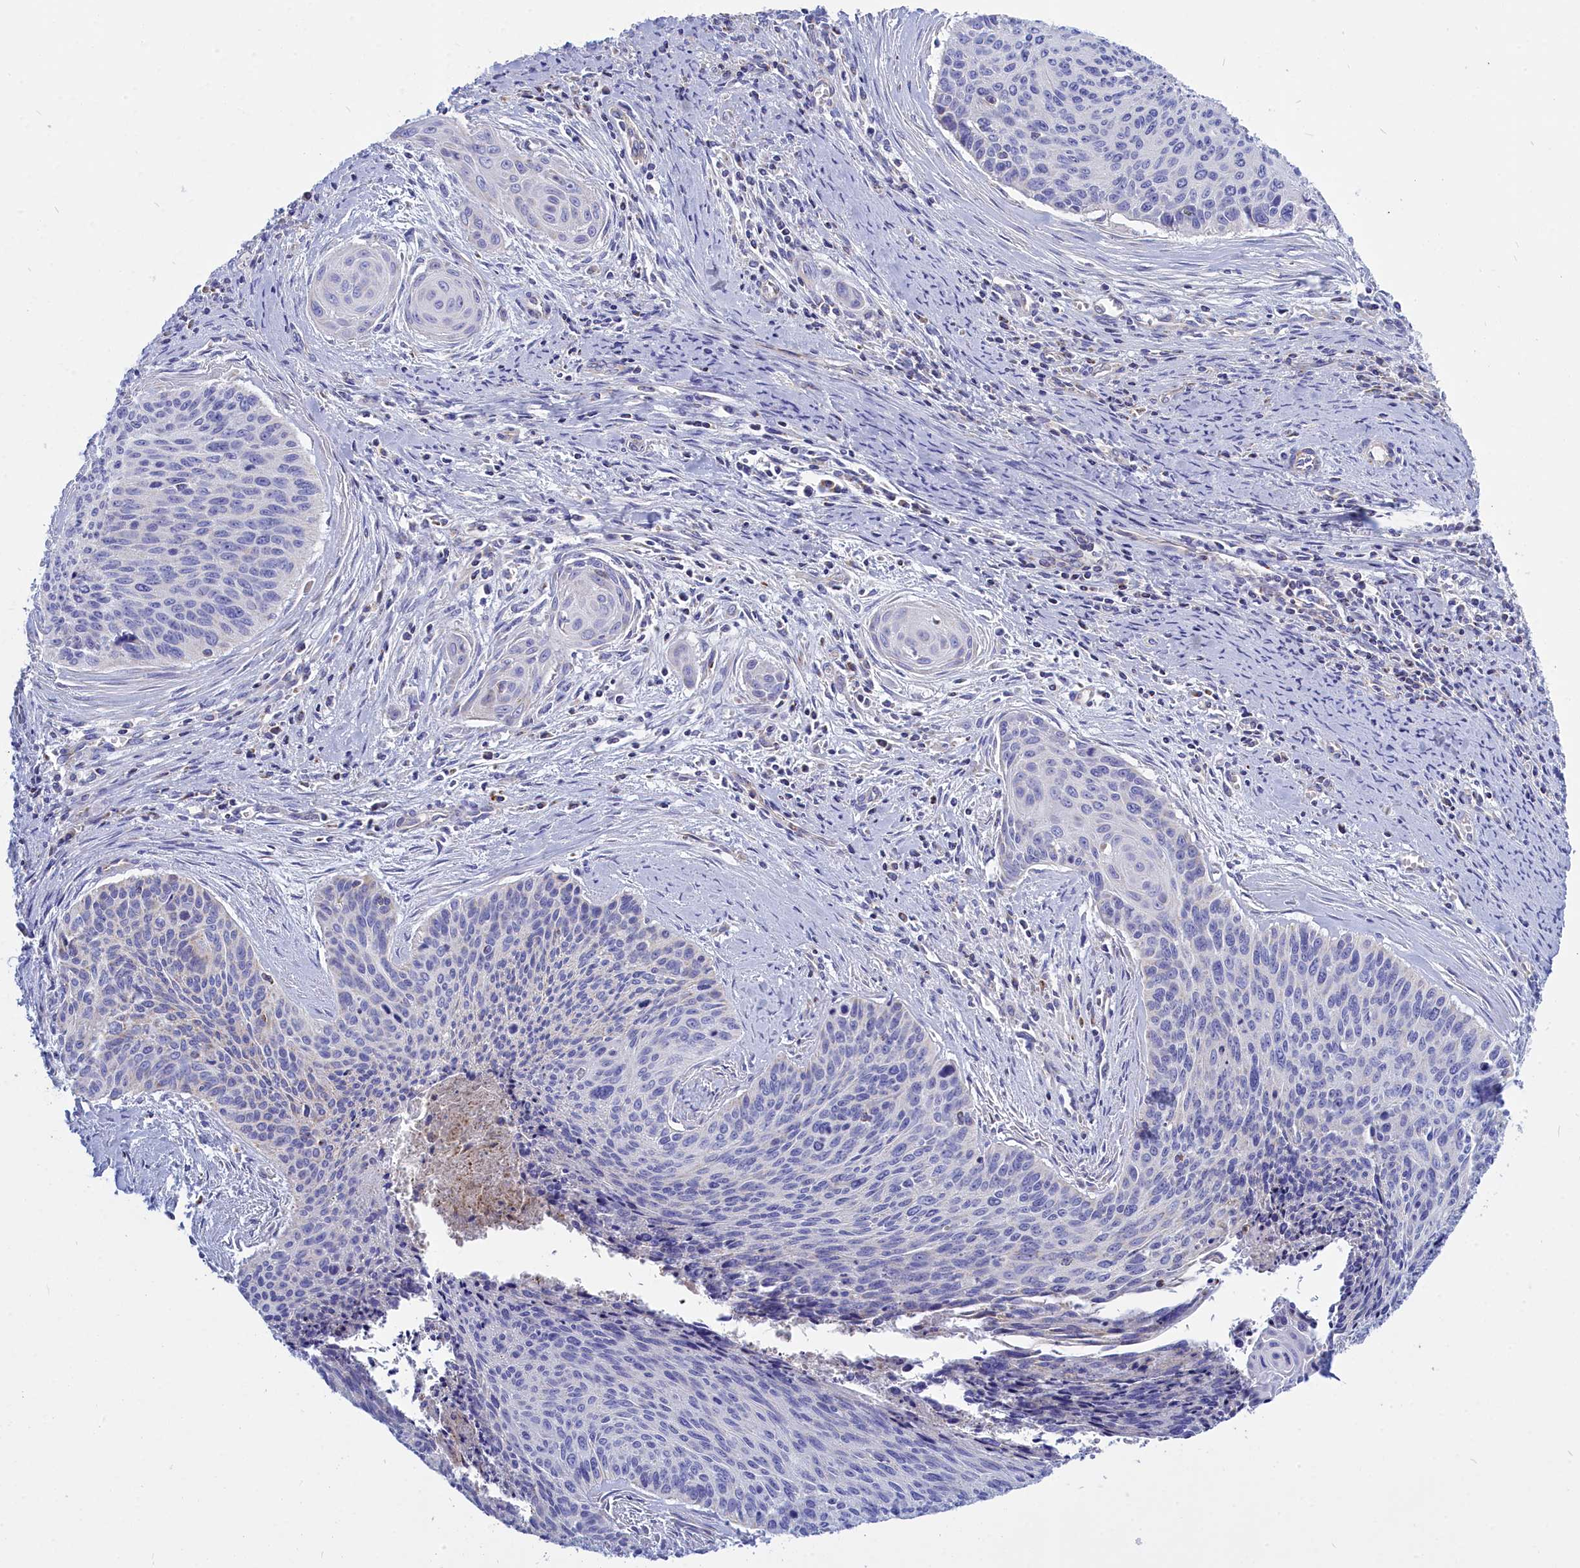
{"staining": {"intensity": "negative", "quantity": "none", "location": "none"}, "tissue": "cervical cancer", "cell_type": "Tumor cells", "image_type": "cancer", "snomed": [{"axis": "morphology", "description": "Squamous cell carcinoma, NOS"}, {"axis": "topography", "description": "Cervix"}], "caption": "Tumor cells are negative for protein expression in human cervical cancer (squamous cell carcinoma).", "gene": "CCRL2", "patient": {"sex": "female", "age": 55}}